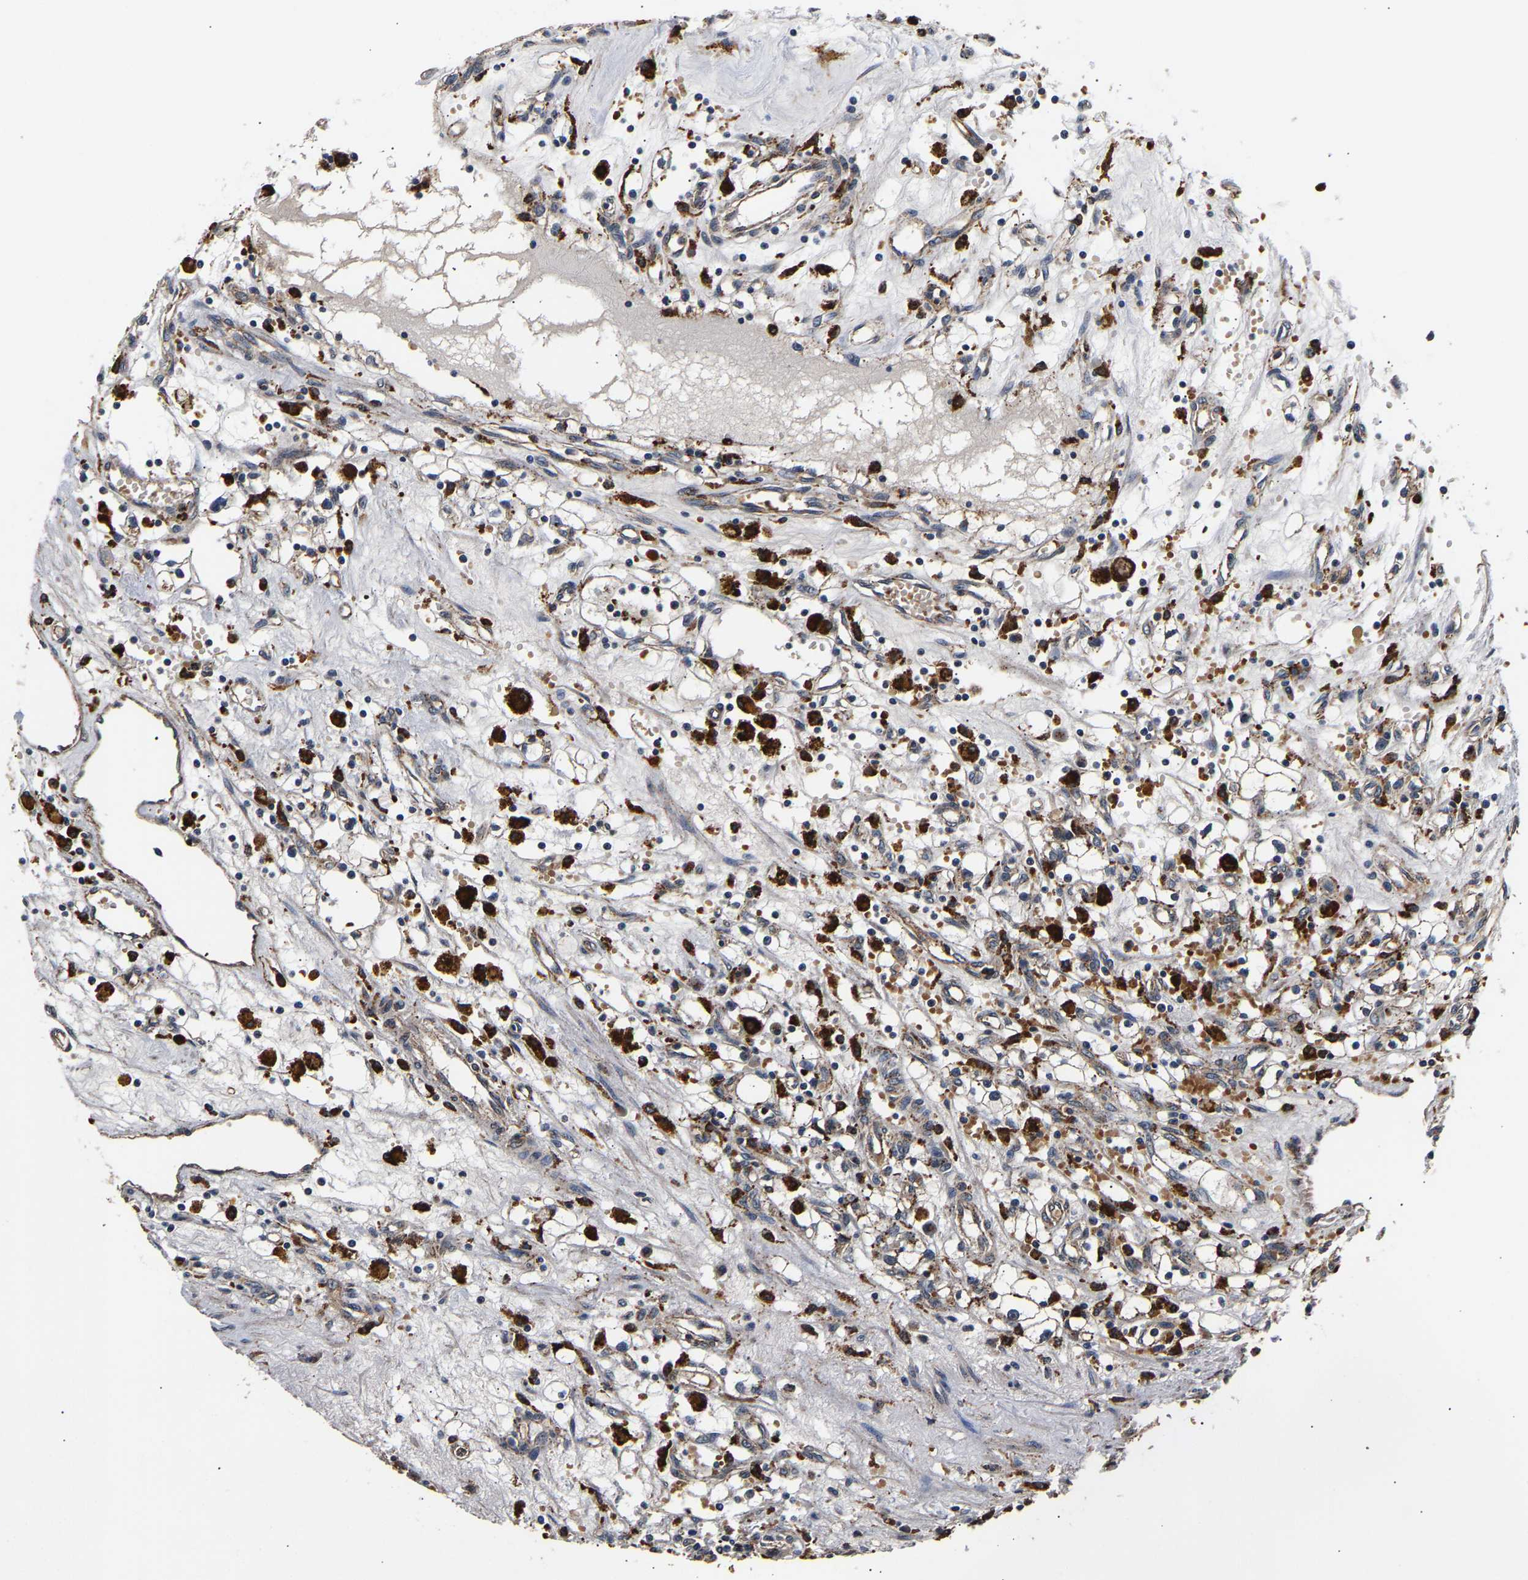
{"staining": {"intensity": "weak", "quantity": "<25%", "location": "cytoplasmic/membranous"}, "tissue": "renal cancer", "cell_type": "Tumor cells", "image_type": "cancer", "snomed": [{"axis": "morphology", "description": "Adenocarcinoma, NOS"}, {"axis": "topography", "description": "Kidney"}], "caption": "IHC photomicrograph of neoplastic tissue: renal cancer stained with DAB displays no significant protein staining in tumor cells.", "gene": "SMU1", "patient": {"sex": "male", "age": 56}}